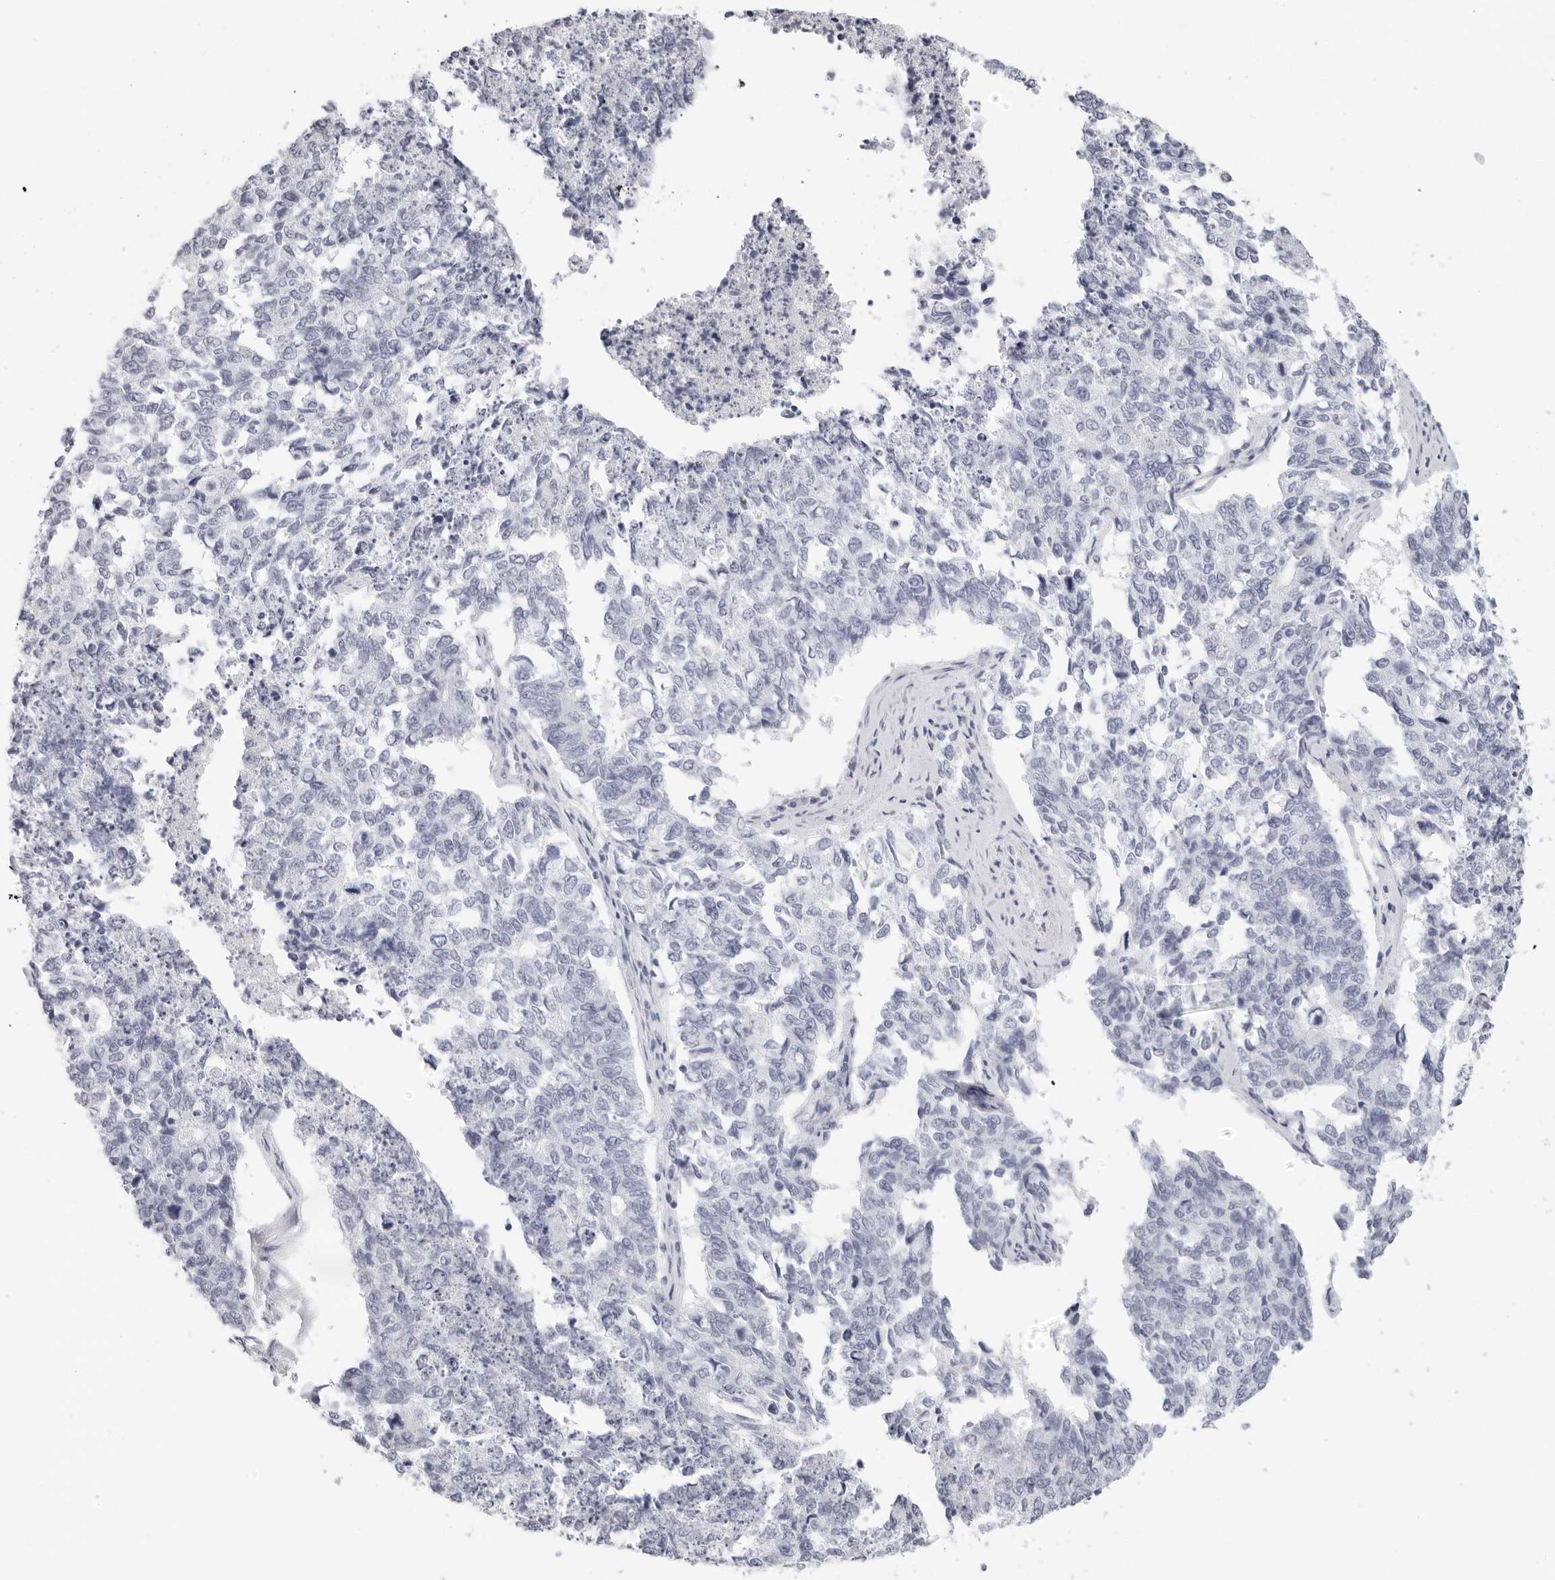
{"staining": {"intensity": "negative", "quantity": "none", "location": "none"}, "tissue": "cervical cancer", "cell_type": "Tumor cells", "image_type": "cancer", "snomed": [{"axis": "morphology", "description": "Squamous cell carcinoma, NOS"}, {"axis": "topography", "description": "Cervix"}], "caption": "There is no significant positivity in tumor cells of cervical squamous cell carcinoma. The staining is performed using DAB (3,3'-diaminobenzidine) brown chromogen with nuclei counter-stained in using hematoxylin.", "gene": "AGMAT", "patient": {"sex": "female", "age": 63}}